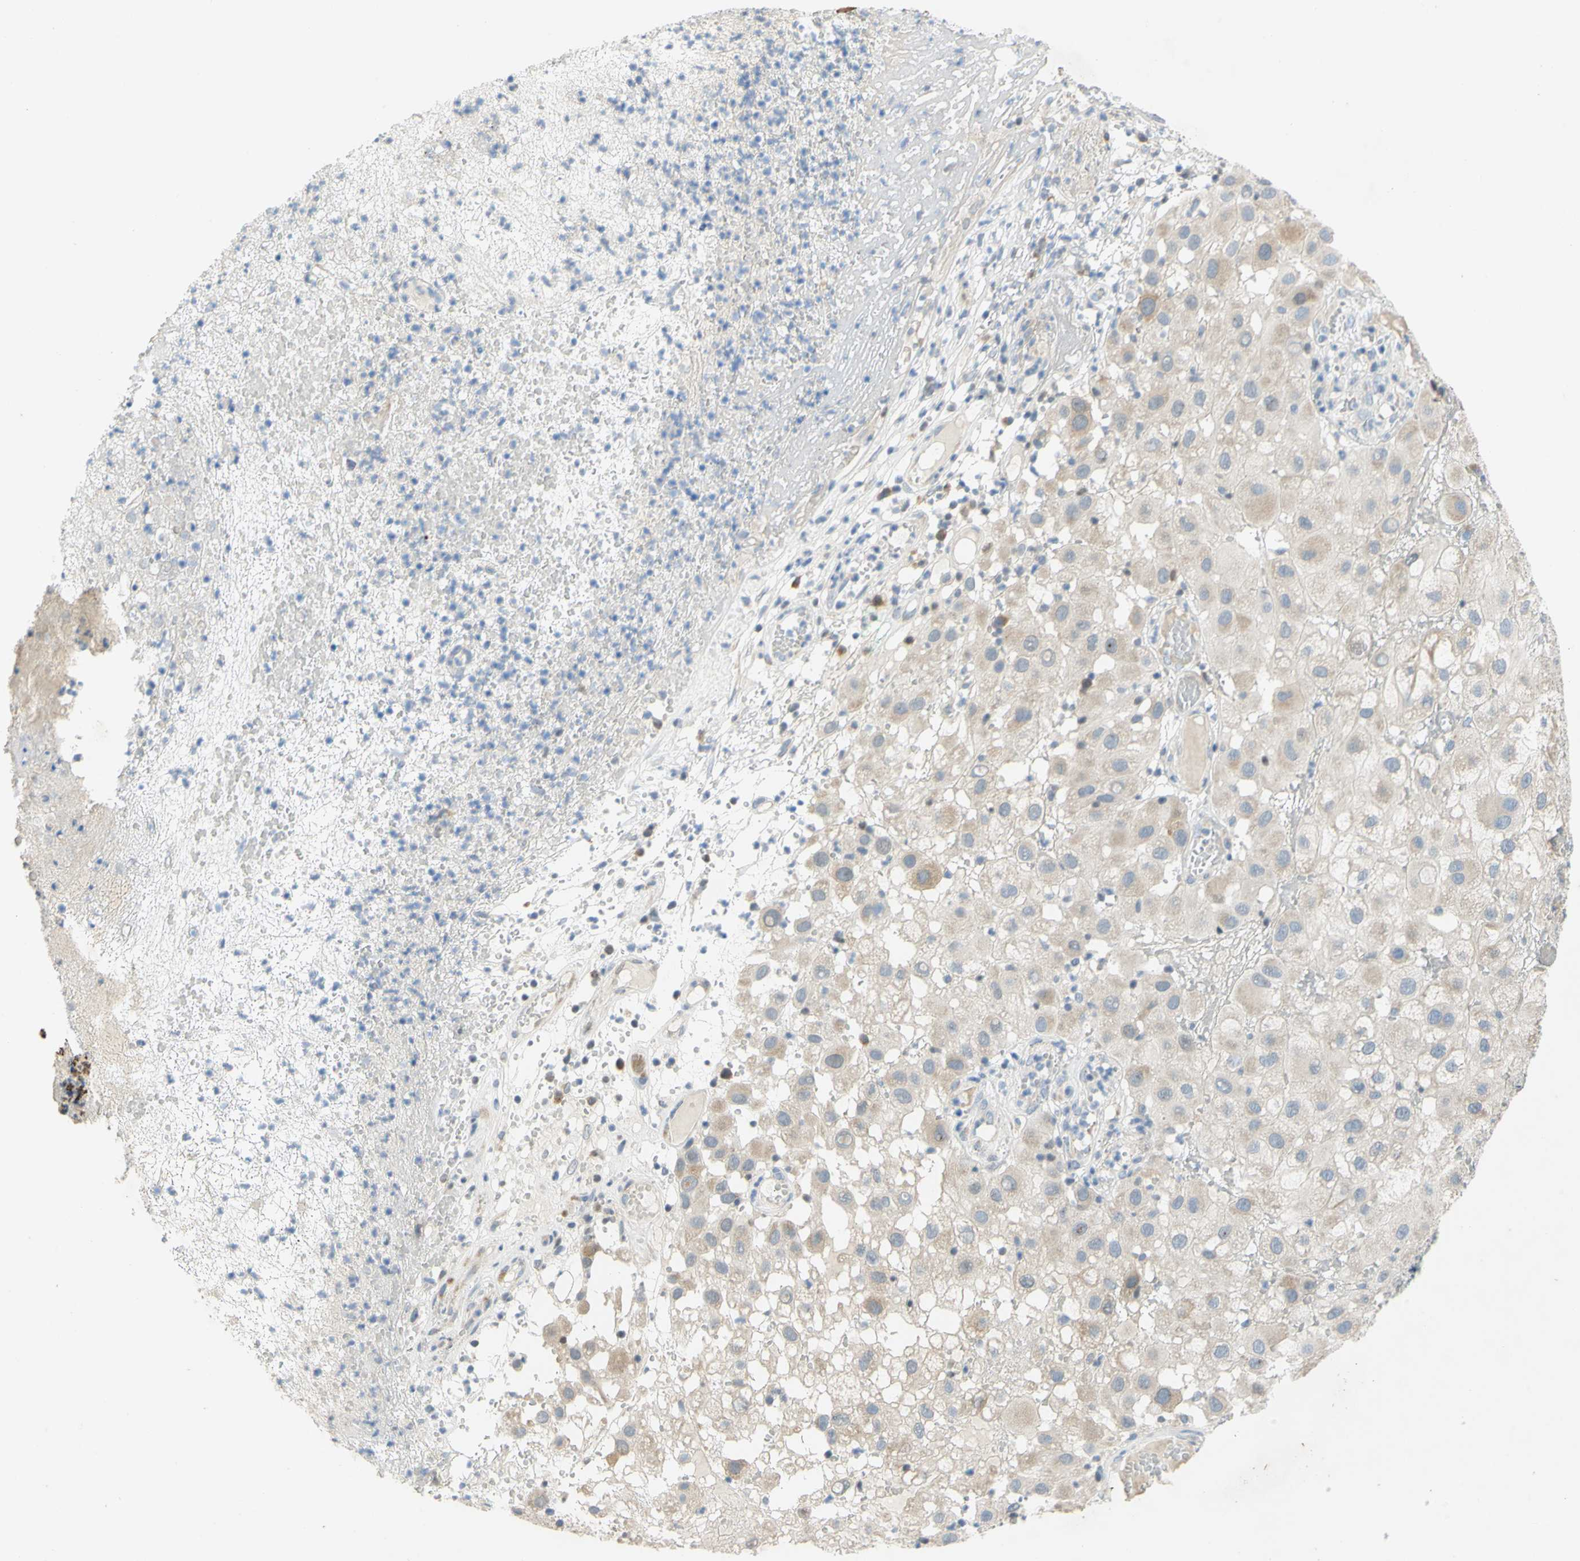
{"staining": {"intensity": "weak", "quantity": "25%-75%", "location": "cytoplasmic/membranous"}, "tissue": "melanoma", "cell_type": "Tumor cells", "image_type": "cancer", "snomed": [{"axis": "morphology", "description": "Malignant melanoma, NOS"}, {"axis": "topography", "description": "Skin"}], "caption": "Immunohistochemical staining of melanoma displays weak cytoplasmic/membranous protein expression in about 25%-75% of tumor cells.", "gene": "CCNB2", "patient": {"sex": "female", "age": 81}}